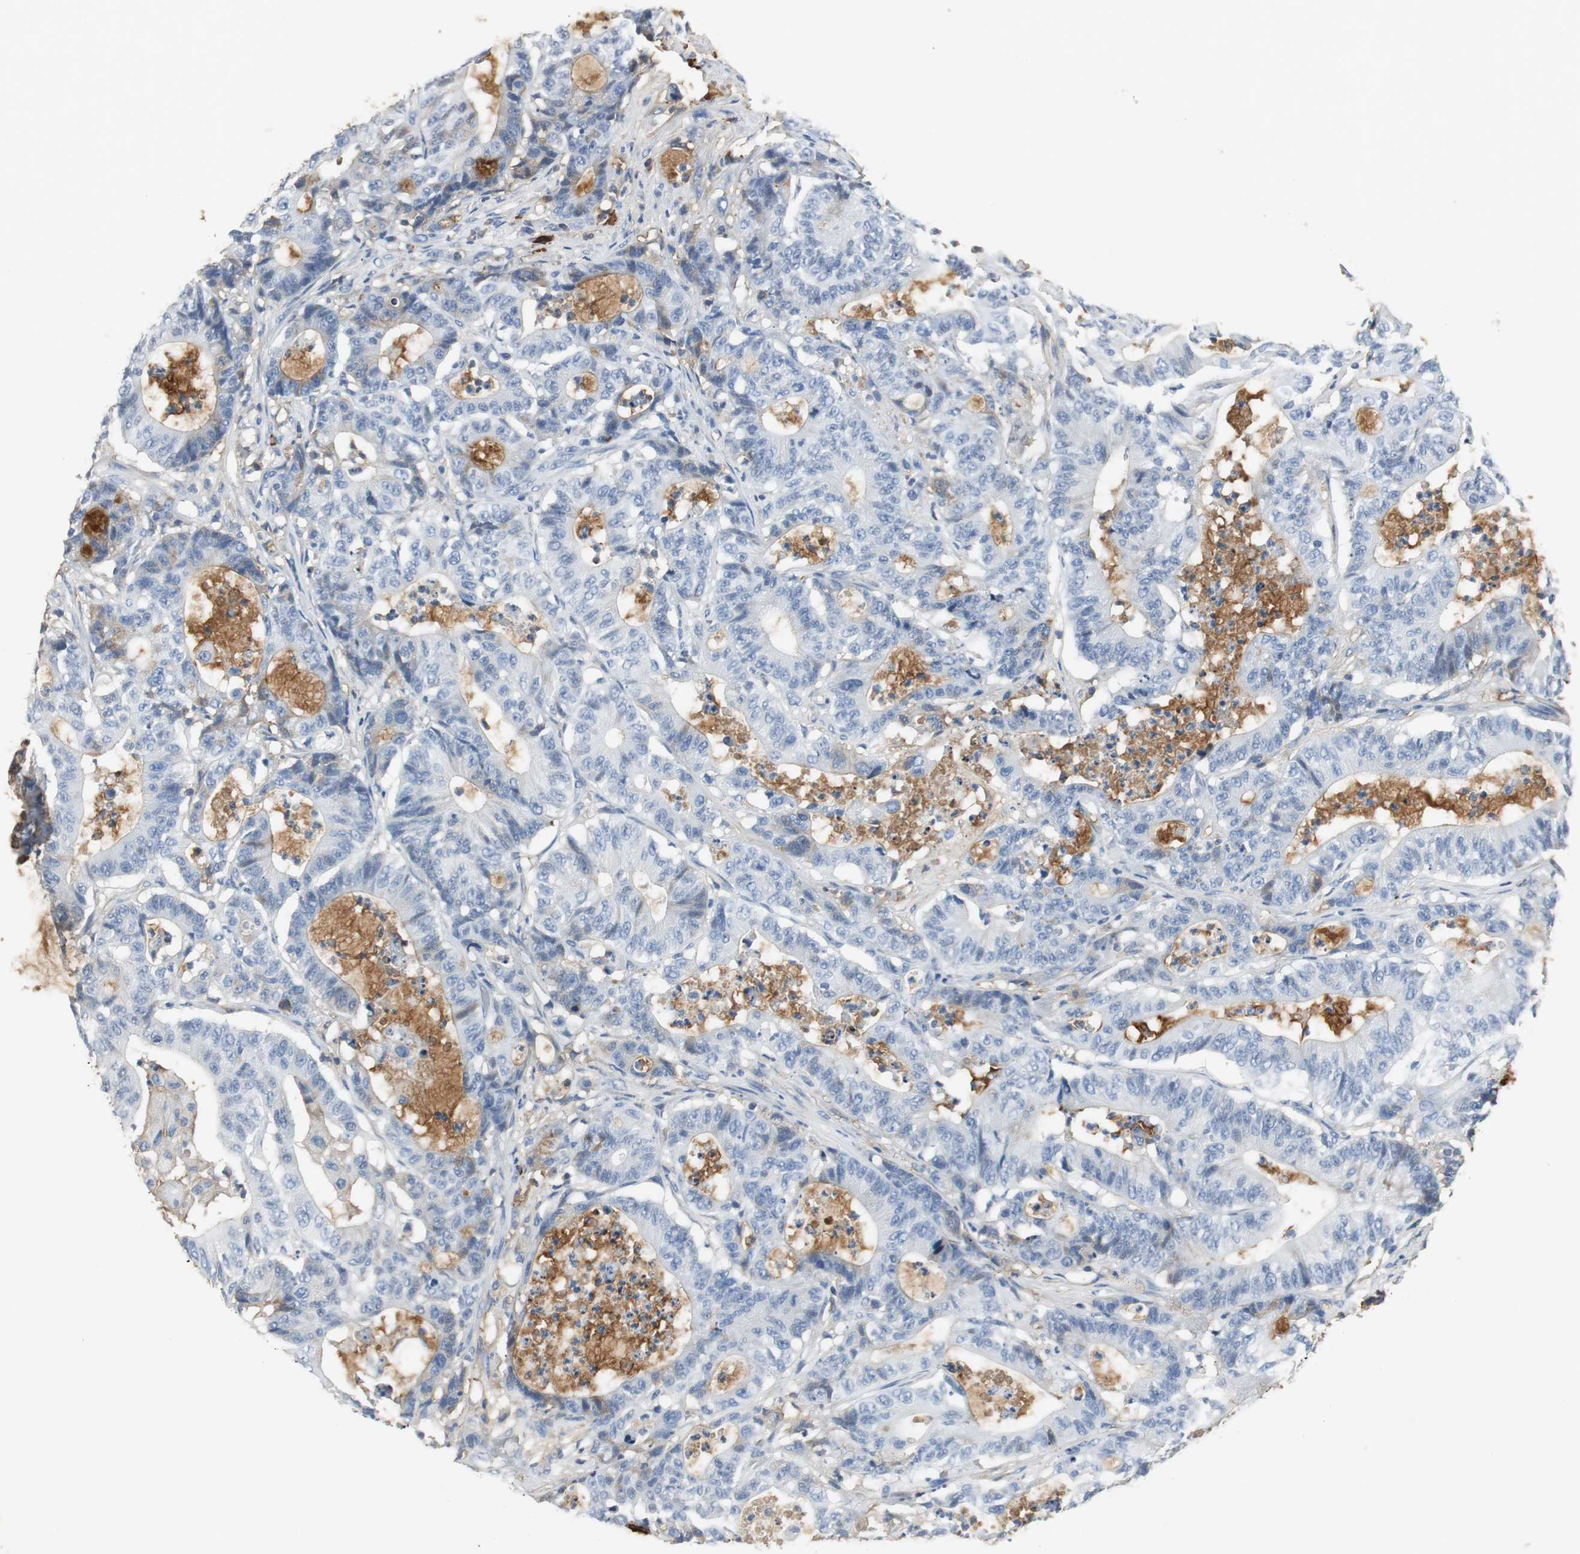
{"staining": {"intensity": "negative", "quantity": "none", "location": "none"}, "tissue": "colorectal cancer", "cell_type": "Tumor cells", "image_type": "cancer", "snomed": [{"axis": "morphology", "description": "Adenocarcinoma, NOS"}, {"axis": "topography", "description": "Colon"}], "caption": "IHC image of human adenocarcinoma (colorectal) stained for a protein (brown), which displays no expression in tumor cells. (Stains: DAB (3,3'-diaminobenzidine) immunohistochemistry (IHC) with hematoxylin counter stain, Microscopy: brightfield microscopy at high magnification).", "gene": "IGHA1", "patient": {"sex": "female", "age": 84}}